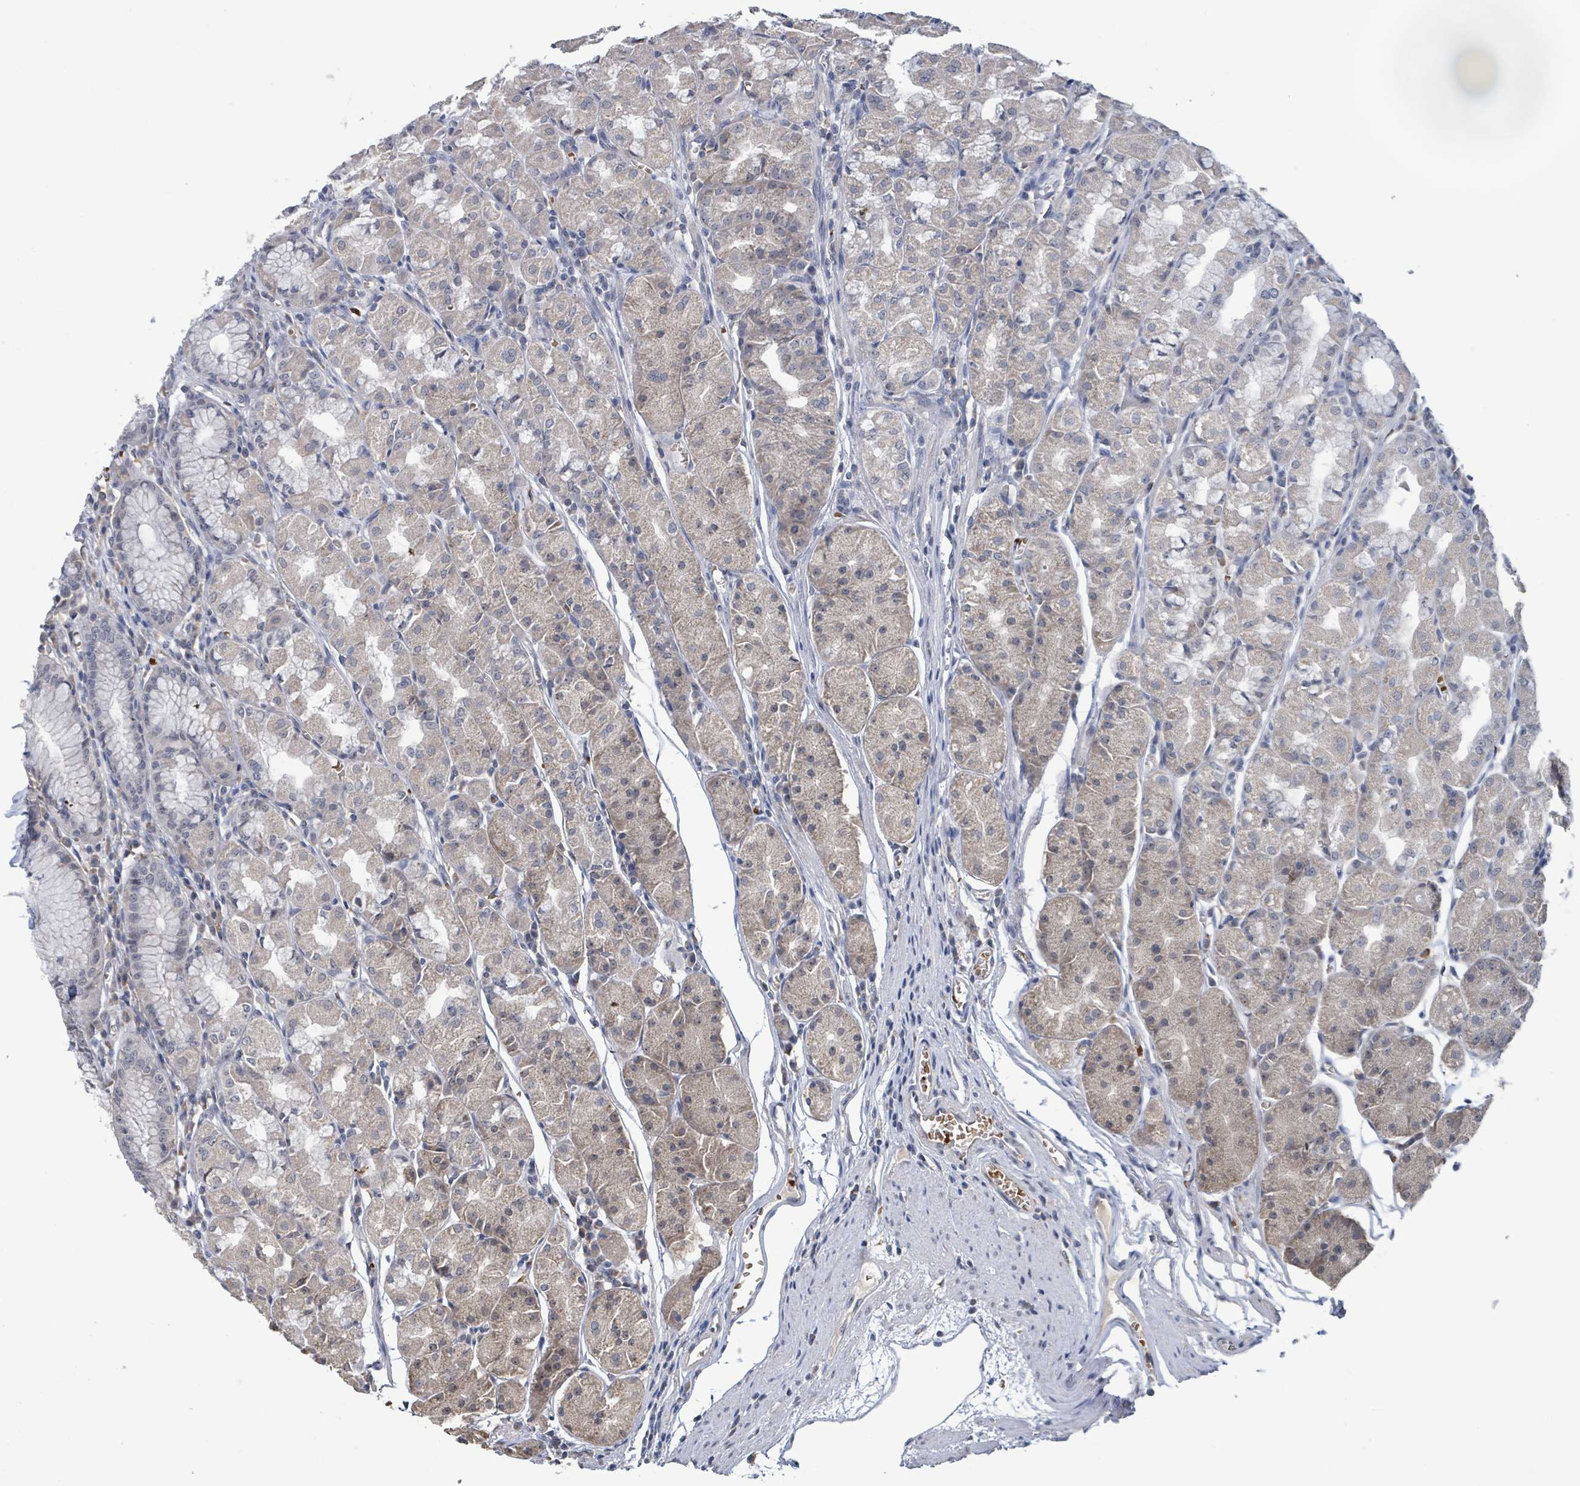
{"staining": {"intensity": "weak", "quantity": "25%-75%", "location": "cytoplasmic/membranous"}, "tissue": "stomach", "cell_type": "Glandular cells", "image_type": "normal", "snomed": [{"axis": "morphology", "description": "Normal tissue, NOS"}, {"axis": "topography", "description": "Stomach"}], "caption": "Stomach was stained to show a protein in brown. There is low levels of weak cytoplasmic/membranous expression in approximately 25%-75% of glandular cells. (DAB (3,3'-diaminobenzidine) IHC, brown staining for protein, blue staining for nuclei).", "gene": "SEBOX", "patient": {"sex": "male", "age": 55}}